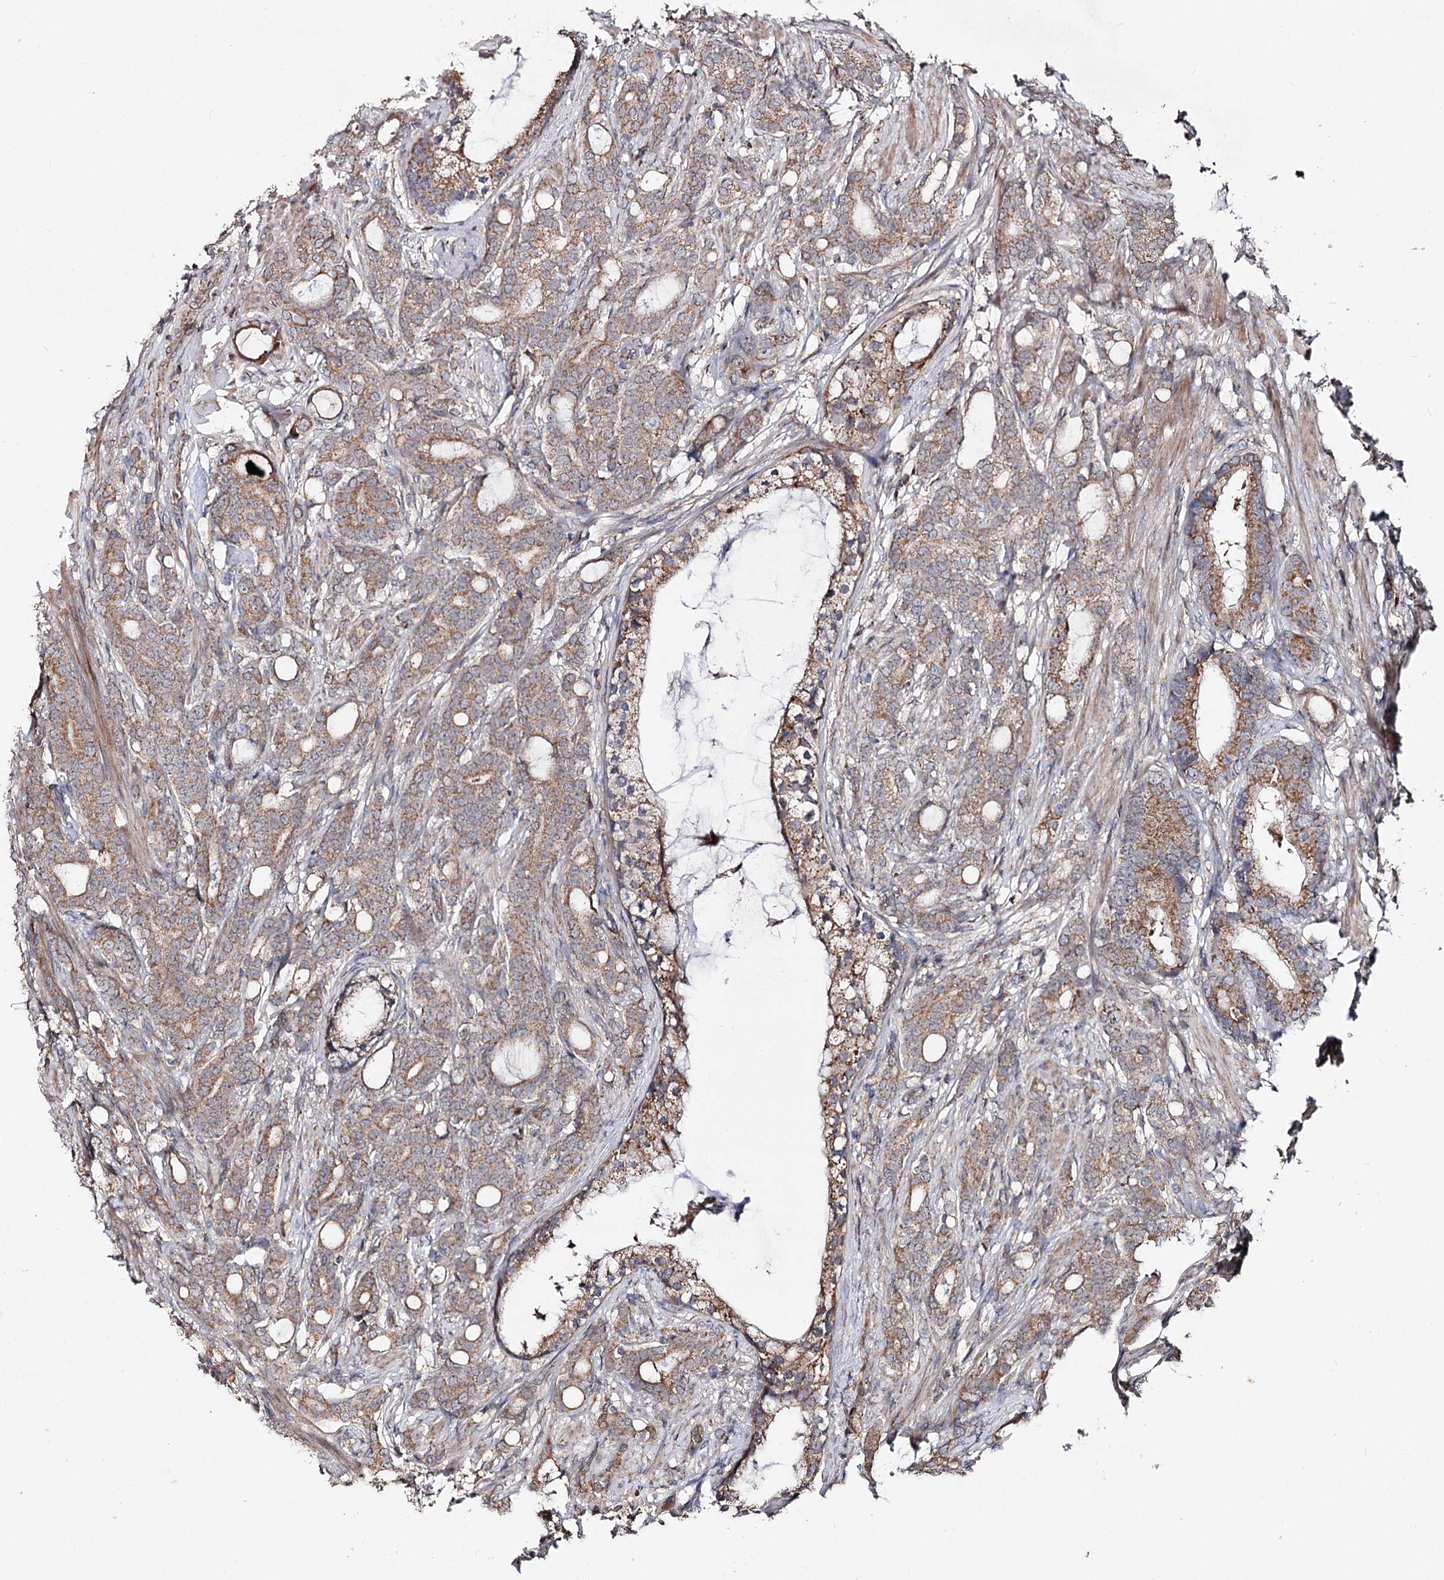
{"staining": {"intensity": "moderate", "quantity": ">75%", "location": "cytoplasmic/membranous"}, "tissue": "prostate cancer", "cell_type": "Tumor cells", "image_type": "cancer", "snomed": [{"axis": "morphology", "description": "Adenocarcinoma, Low grade"}, {"axis": "topography", "description": "Prostate"}], "caption": "Low-grade adenocarcinoma (prostate) stained for a protein displays moderate cytoplasmic/membranous positivity in tumor cells. (DAB IHC, brown staining for protein, blue staining for nuclei).", "gene": "MINDY3", "patient": {"sex": "male", "age": 71}}